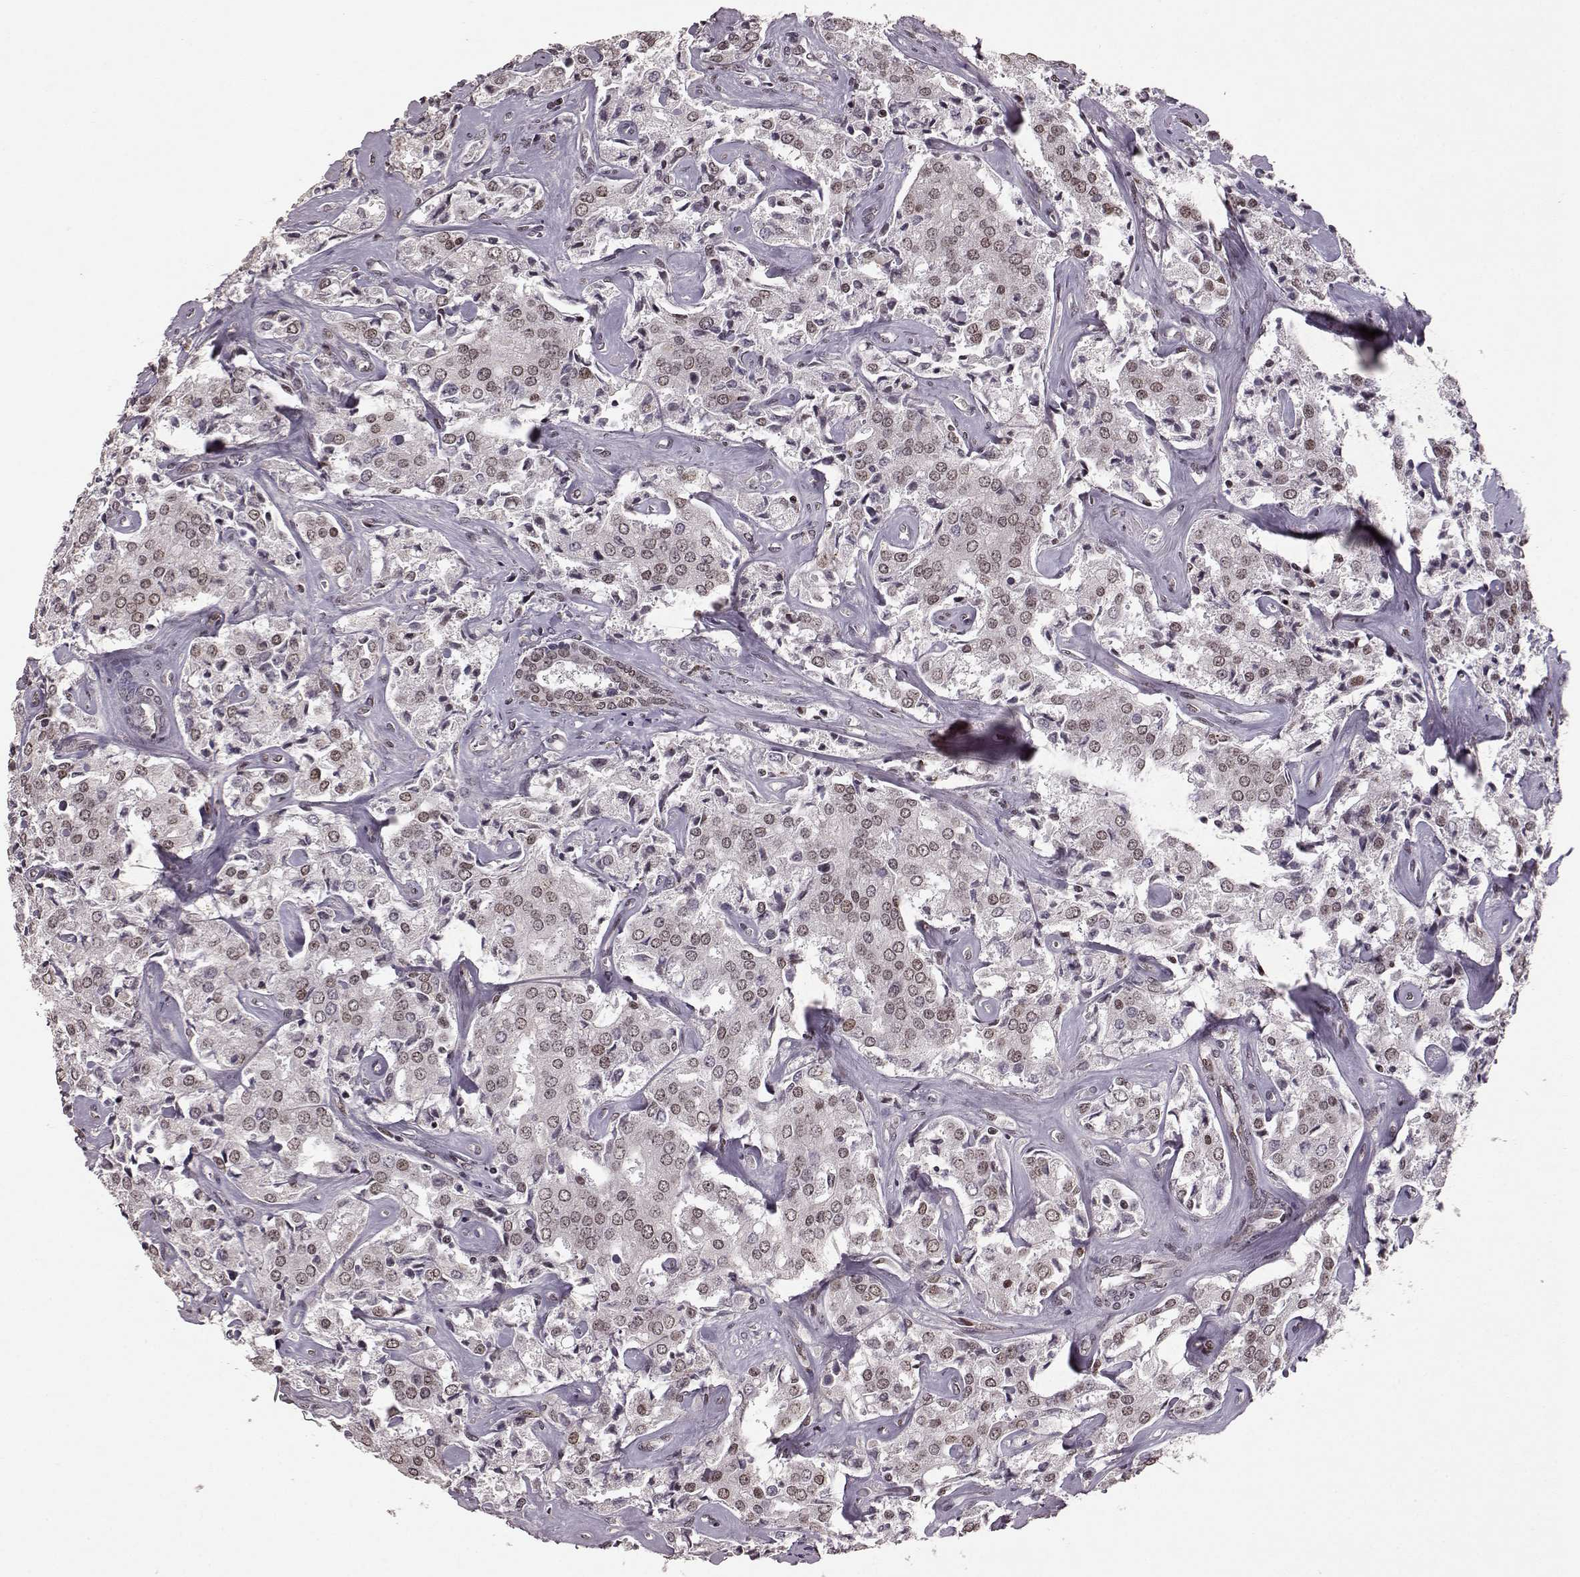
{"staining": {"intensity": "weak", "quantity": ">75%", "location": "nuclear"}, "tissue": "prostate cancer", "cell_type": "Tumor cells", "image_type": "cancer", "snomed": [{"axis": "morphology", "description": "Adenocarcinoma, NOS"}, {"axis": "topography", "description": "Prostate"}], "caption": "An IHC image of tumor tissue is shown. Protein staining in brown shows weak nuclear positivity in prostate adenocarcinoma within tumor cells. The staining is performed using DAB (3,3'-diaminobenzidine) brown chromogen to label protein expression. The nuclei are counter-stained blue using hematoxylin.", "gene": "RRAGD", "patient": {"sex": "male", "age": 66}}